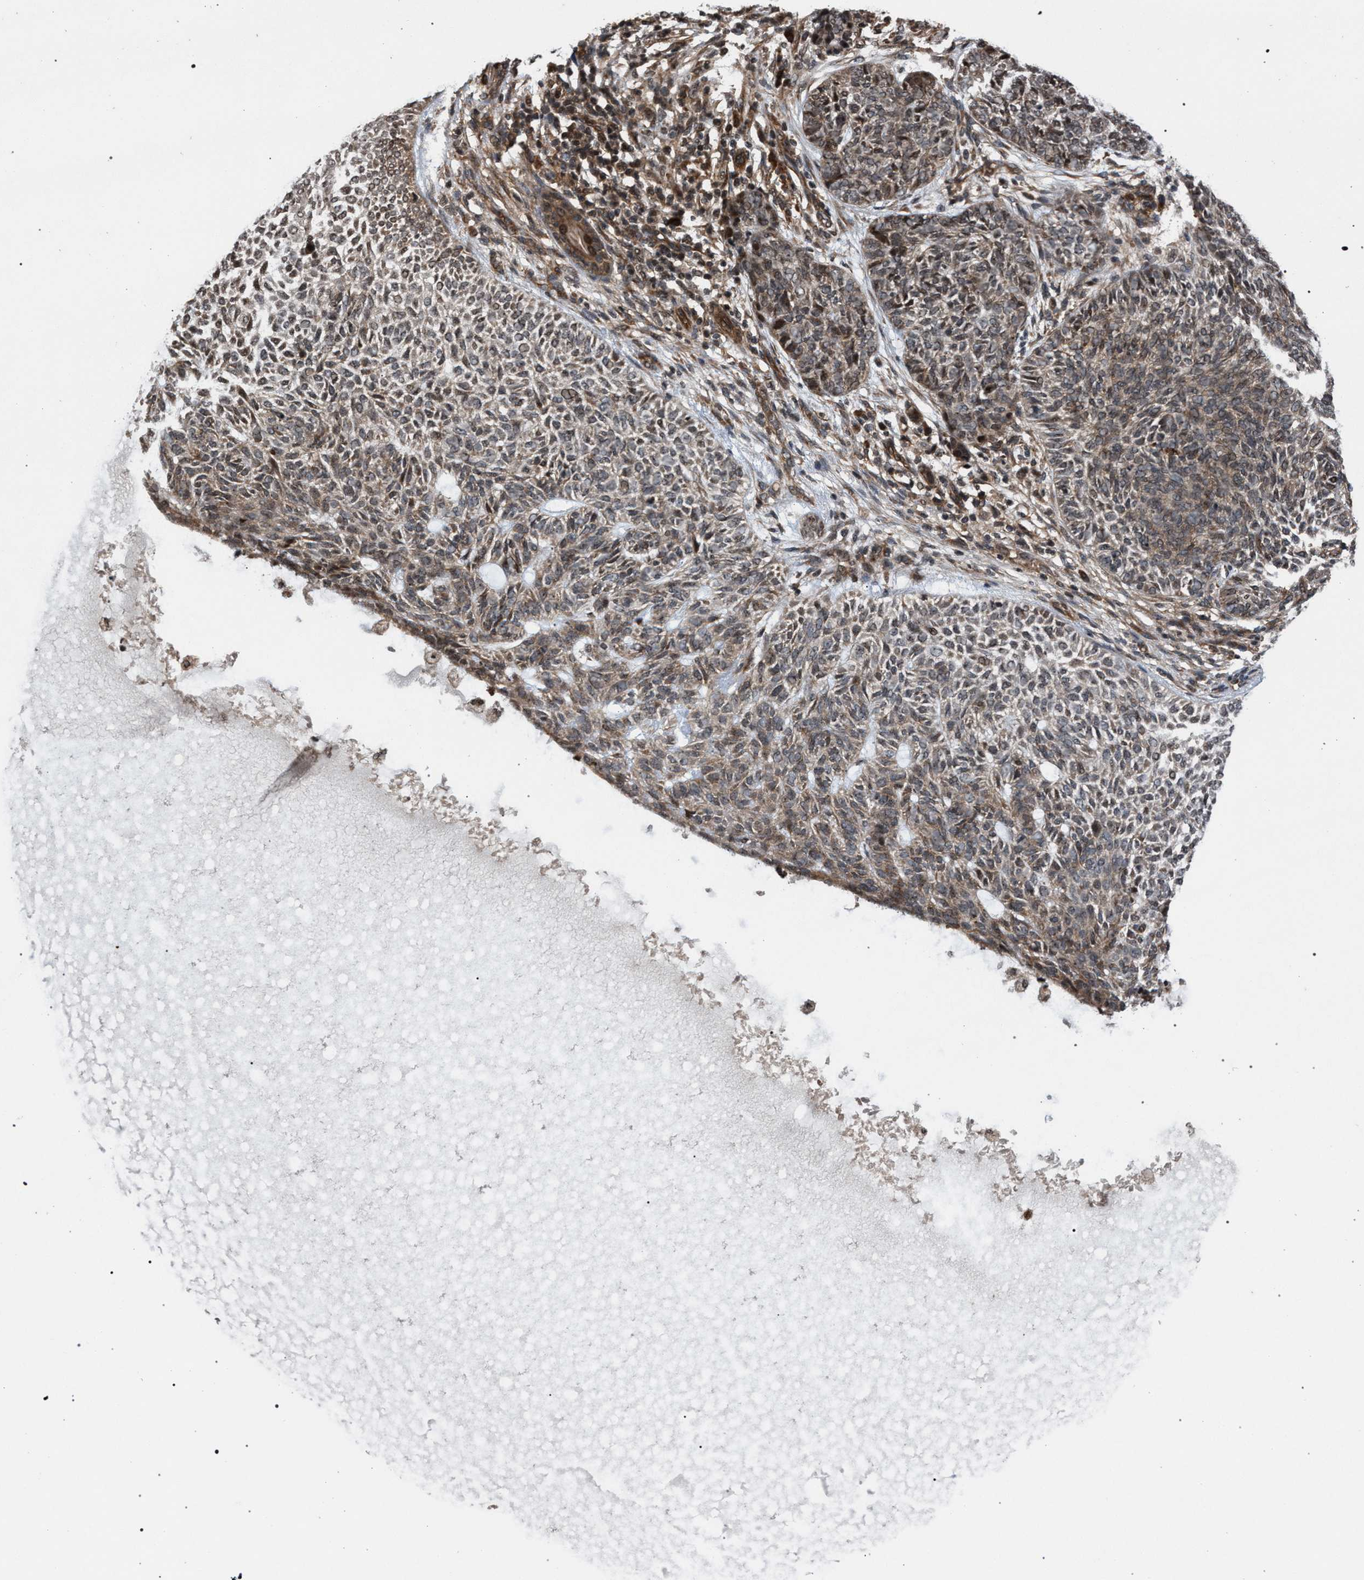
{"staining": {"intensity": "moderate", "quantity": "25%-75%", "location": "cytoplasmic/membranous"}, "tissue": "skin cancer", "cell_type": "Tumor cells", "image_type": "cancer", "snomed": [{"axis": "morphology", "description": "Basal cell carcinoma"}, {"axis": "topography", "description": "Skin"}], "caption": "The micrograph shows immunohistochemical staining of skin basal cell carcinoma. There is moderate cytoplasmic/membranous positivity is seen in about 25%-75% of tumor cells.", "gene": "IRAK4", "patient": {"sex": "male", "age": 87}}